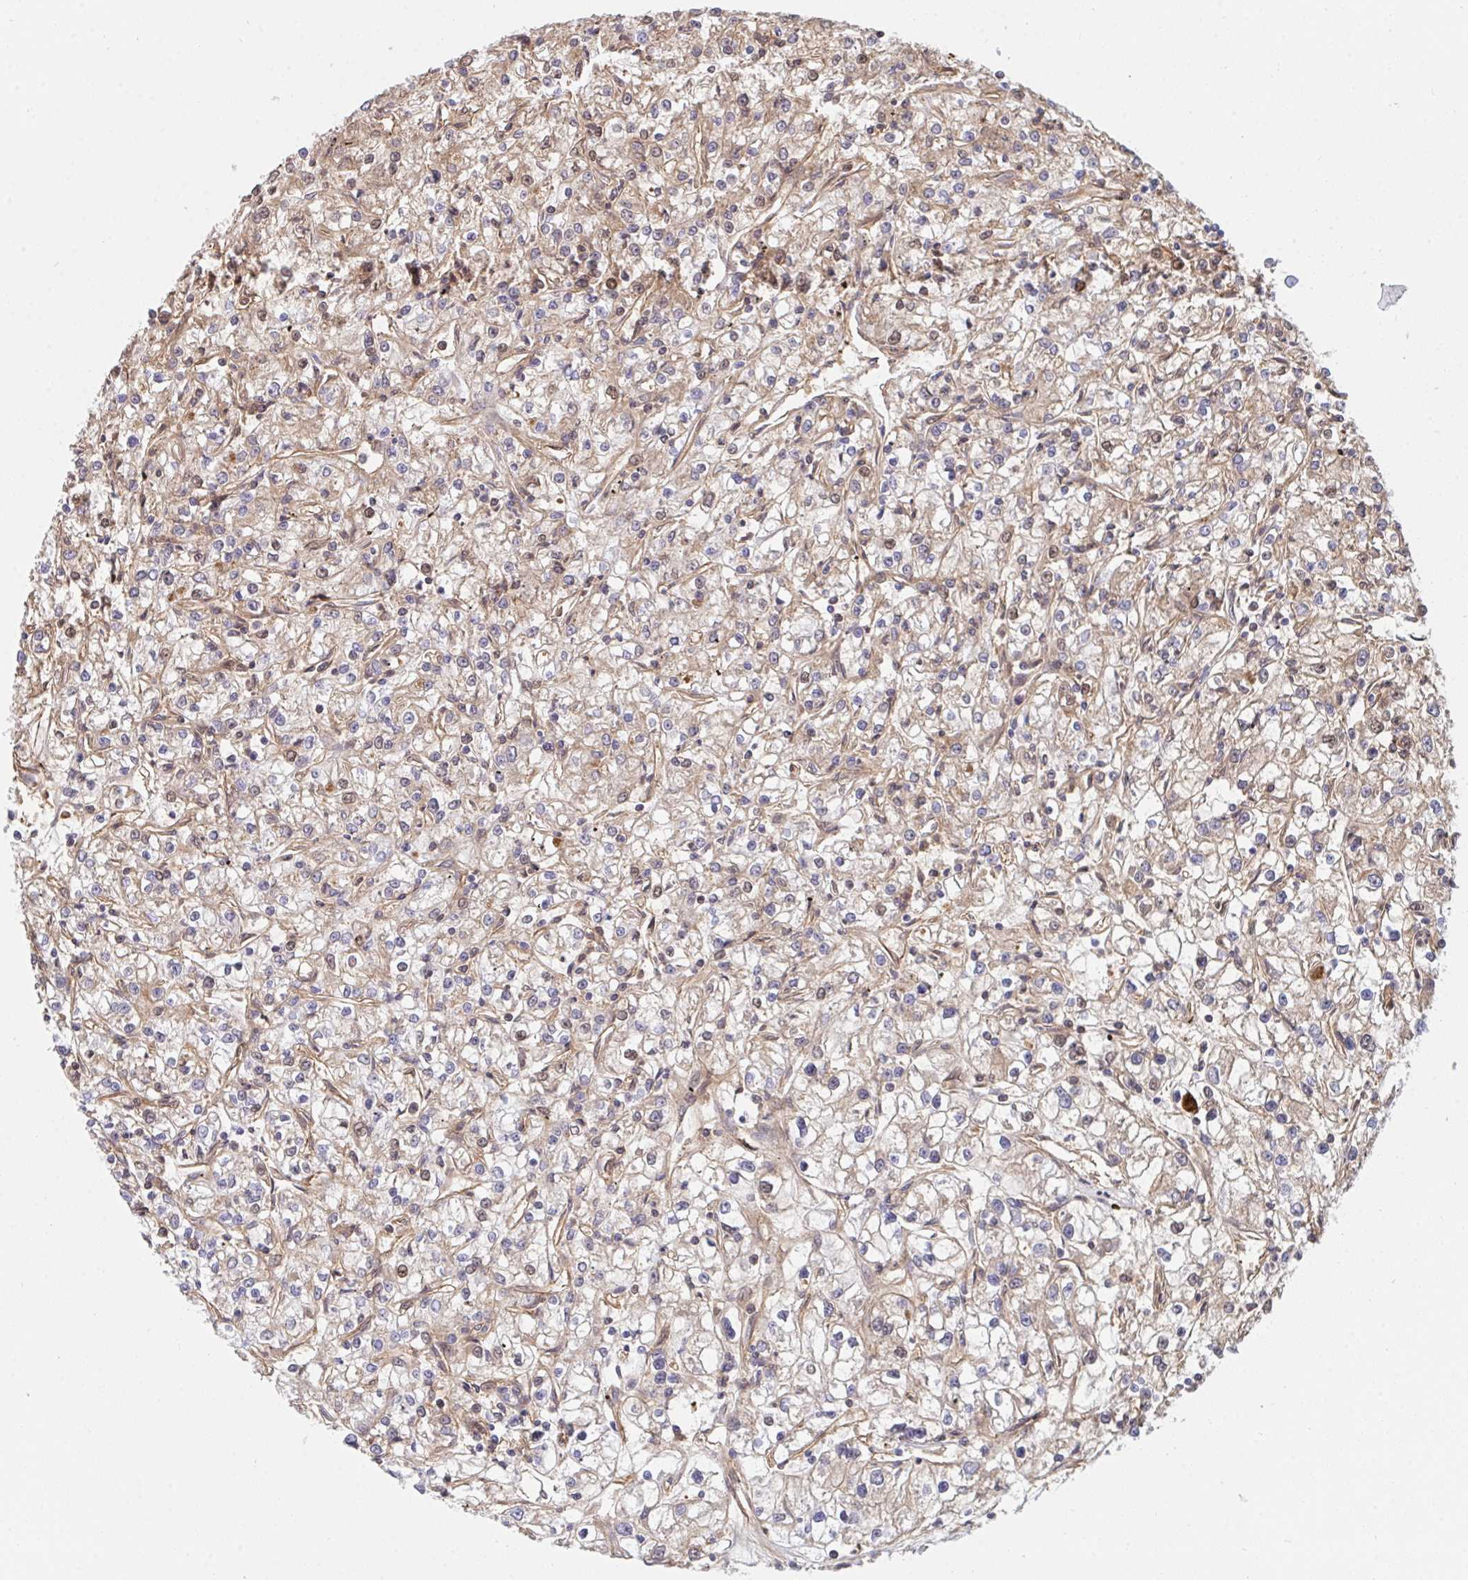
{"staining": {"intensity": "weak", "quantity": "<25%", "location": "cytoplasmic/membranous"}, "tissue": "renal cancer", "cell_type": "Tumor cells", "image_type": "cancer", "snomed": [{"axis": "morphology", "description": "Adenocarcinoma, NOS"}, {"axis": "topography", "description": "Kidney"}], "caption": "Immunohistochemistry (IHC) micrograph of human adenocarcinoma (renal) stained for a protein (brown), which reveals no staining in tumor cells.", "gene": "DSCAML1", "patient": {"sex": "female", "age": 59}}